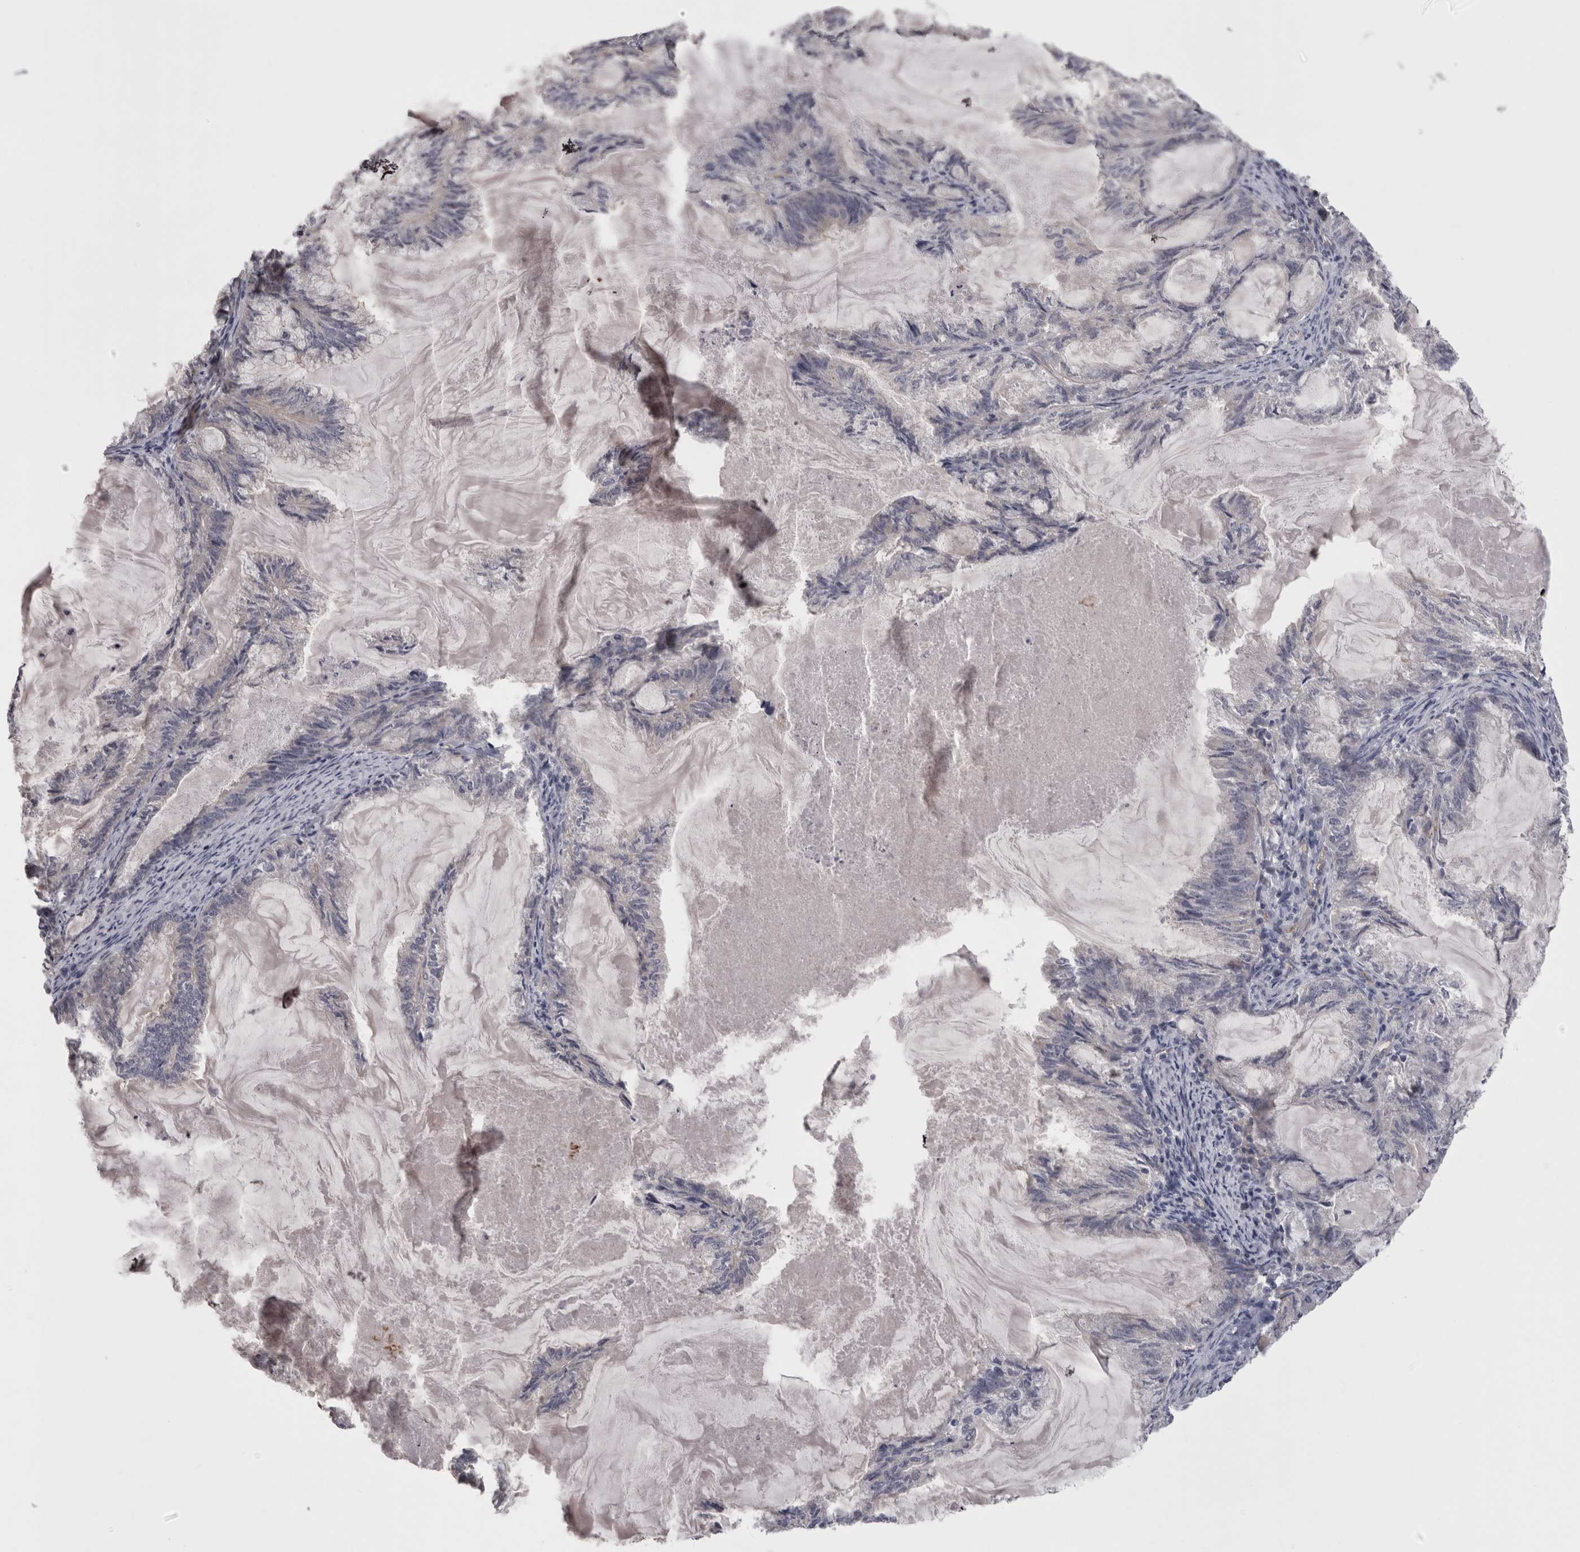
{"staining": {"intensity": "negative", "quantity": "none", "location": "none"}, "tissue": "endometrial cancer", "cell_type": "Tumor cells", "image_type": "cancer", "snomed": [{"axis": "morphology", "description": "Adenocarcinoma, NOS"}, {"axis": "topography", "description": "Endometrium"}], "caption": "The photomicrograph displays no significant staining in tumor cells of endometrial adenocarcinoma.", "gene": "LYZL6", "patient": {"sex": "female", "age": 86}}